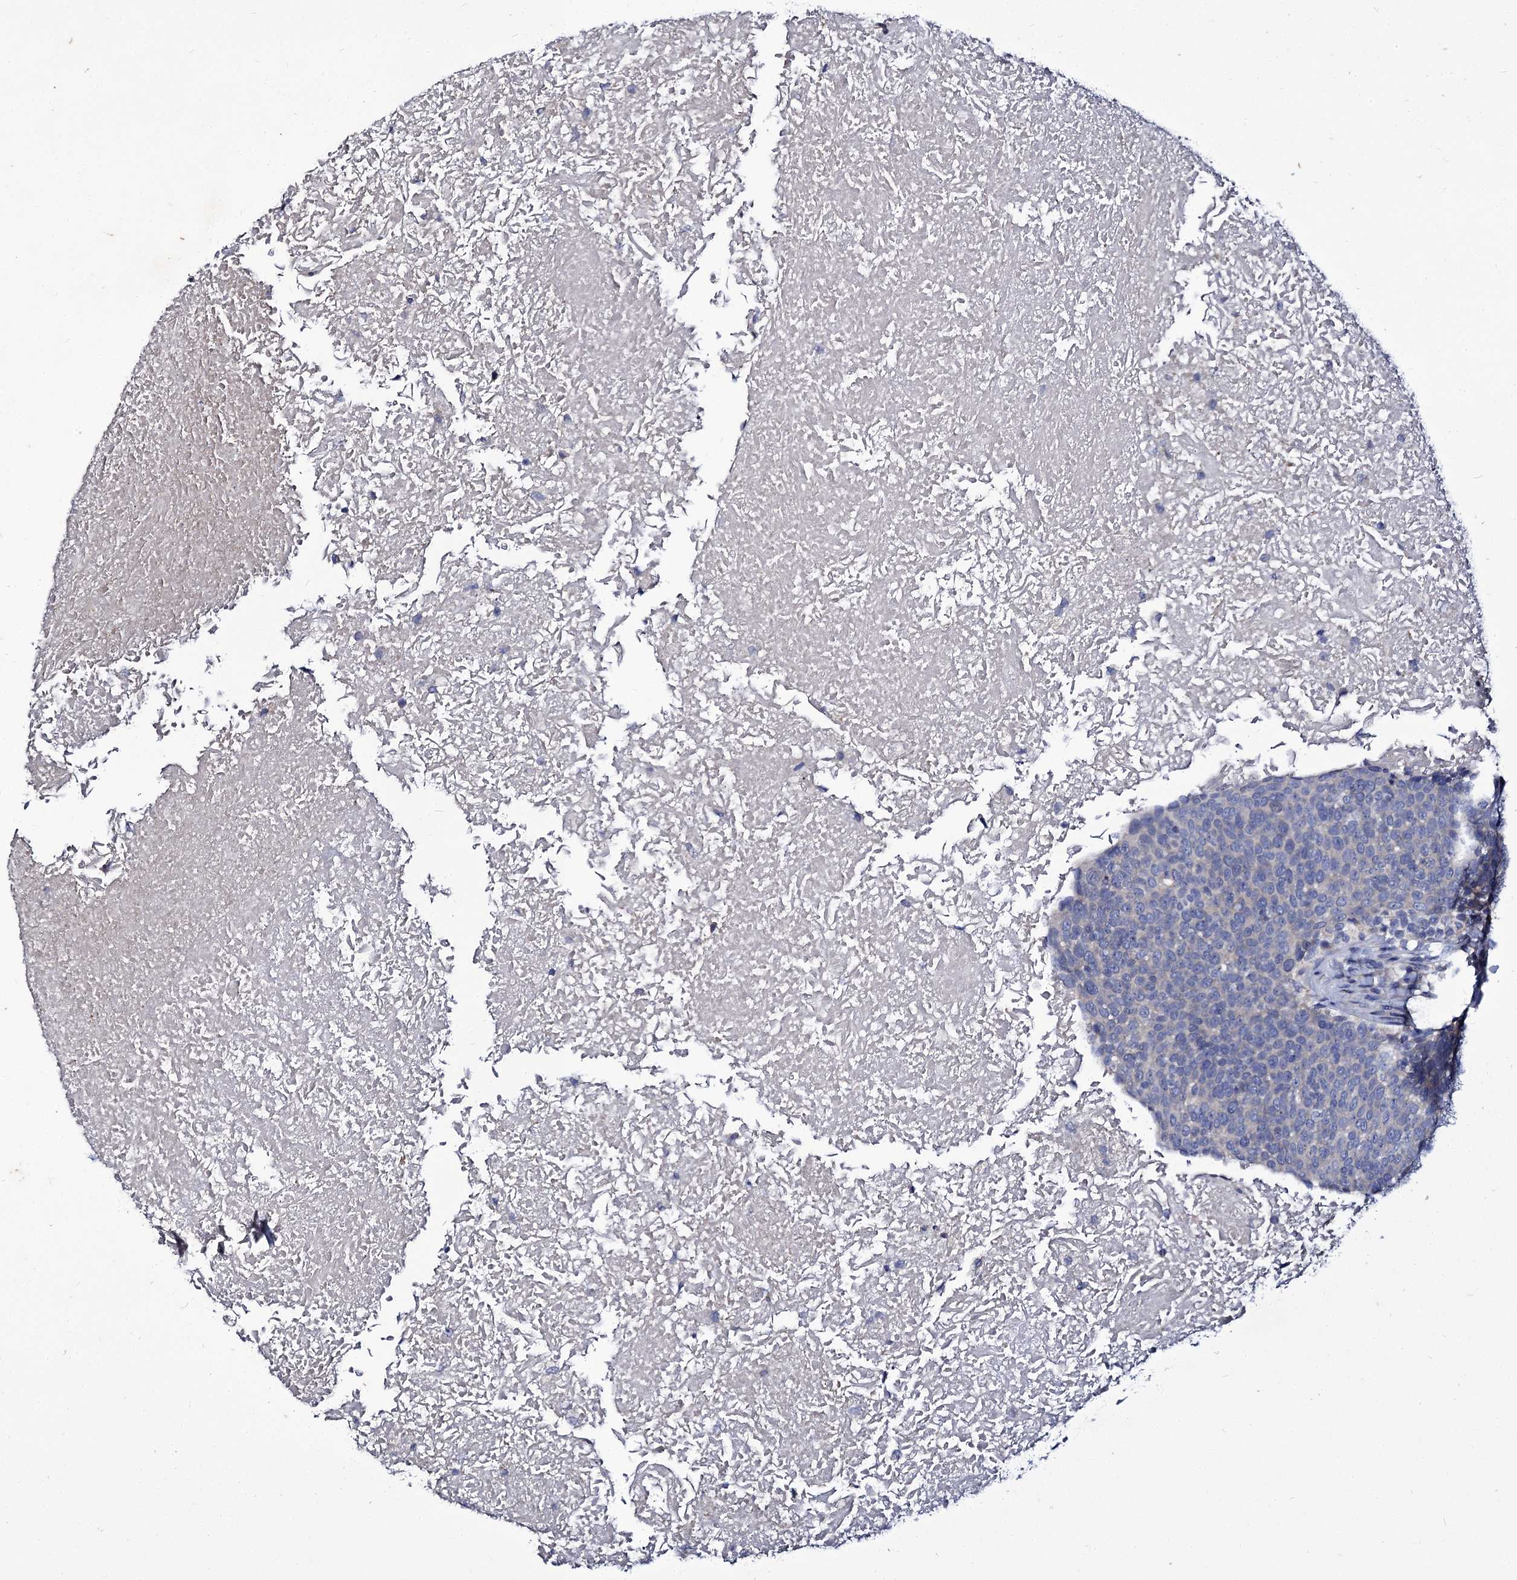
{"staining": {"intensity": "negative", "quantity": "none", "location": "none"}, "tissue": "head and neck cancer", "cell_type": "Tumor cells", "image_type": "cancer", "snomed": [{"axis": "morphology", "description": "Squamous cell carcinoma, NOS"}, {"axis": "morphology", "description": "Squamous cell carcinoma, metastatic, NOS"}, {"axis": "topography", "description": "Lymph node"}, {"axis": "topography", "description": "Head-Neck"}], "caption": "Immunohistochemical staining of human head and neck cancer (metastatic squamous cell carcinoma) shows no significant positivity in tumor cells.", "gene": "PANX2", "patient": {"sex": "male", "age": 62}}